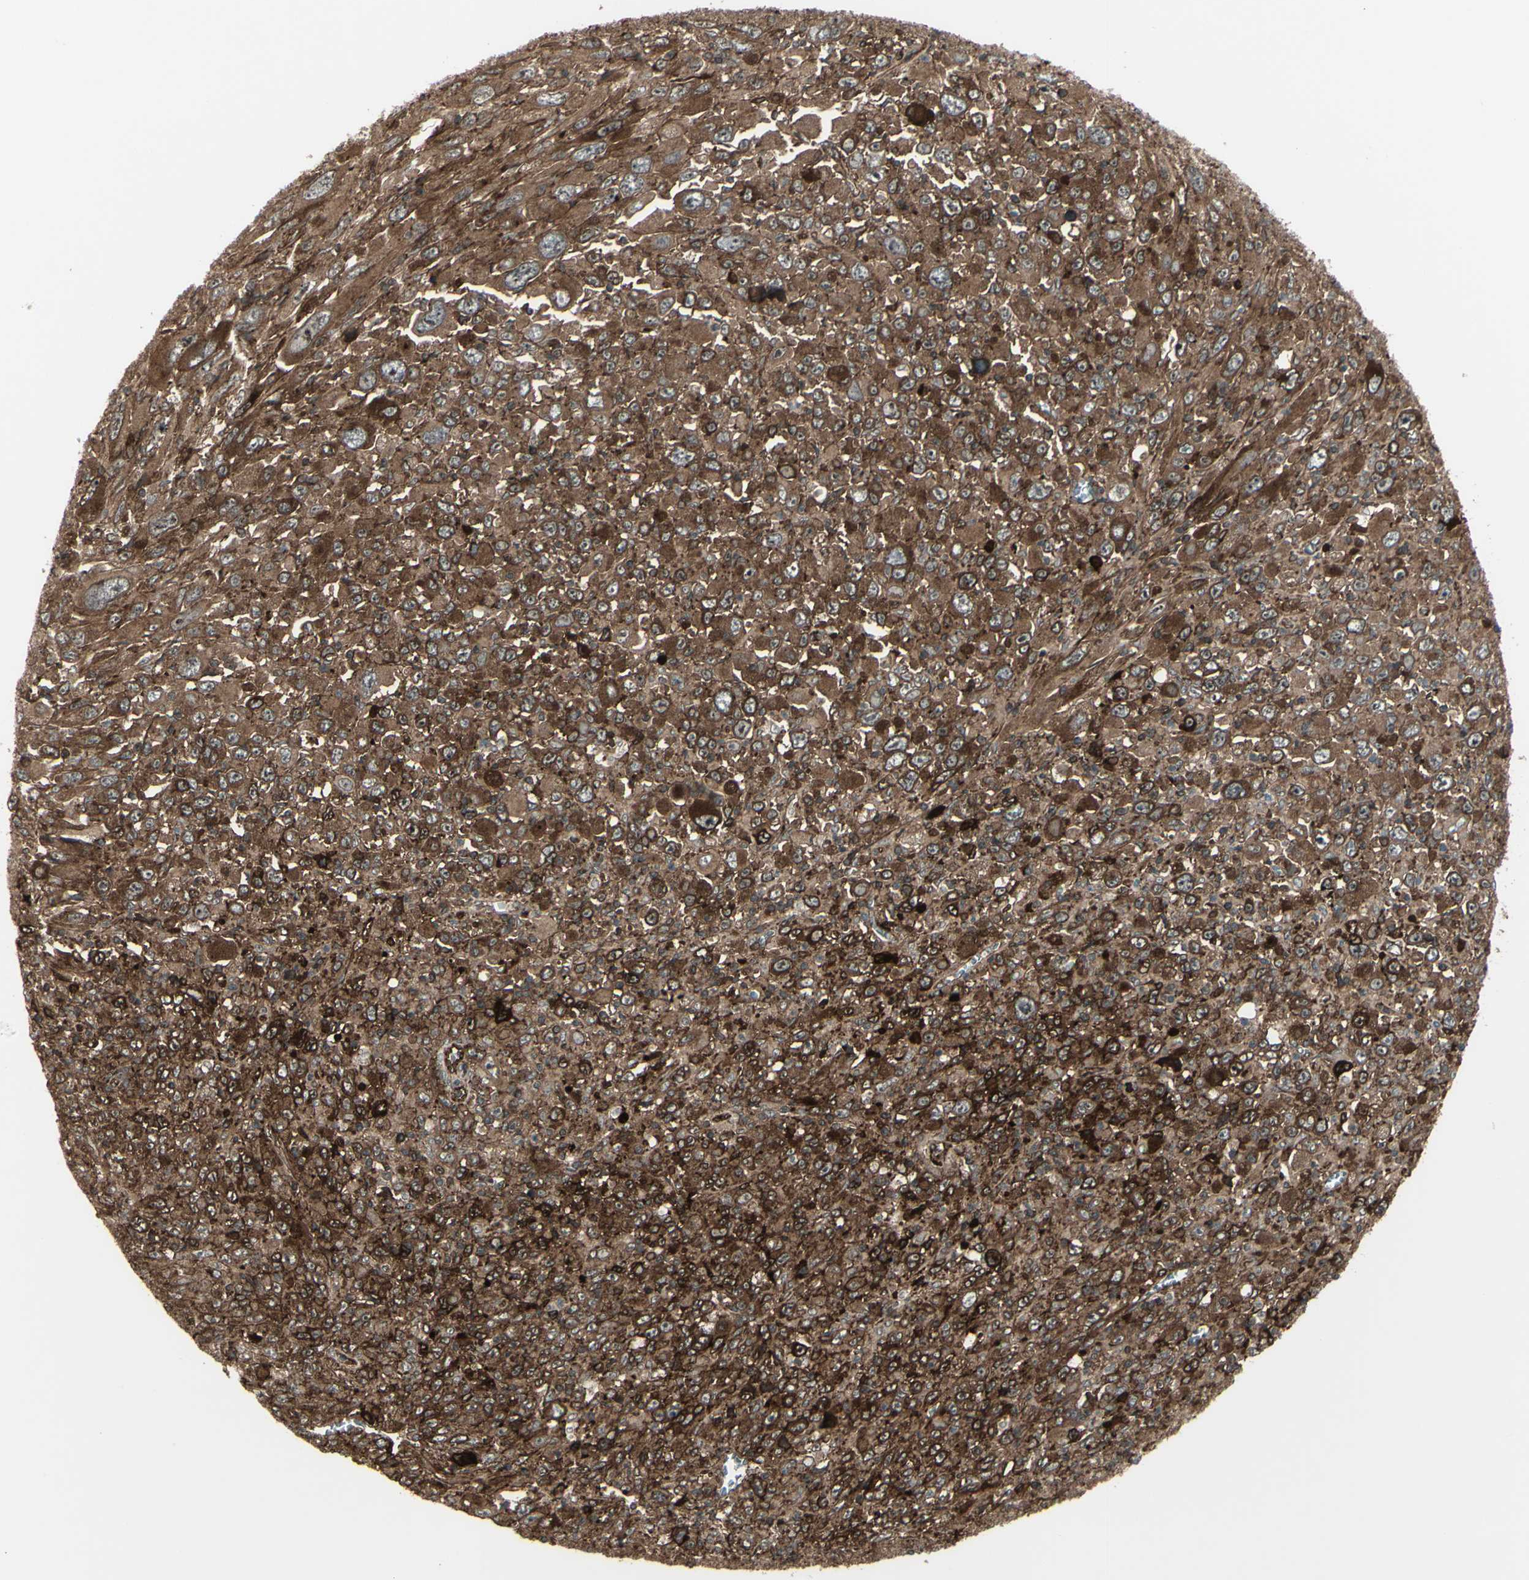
{"staining": {"intensity": "strong", "quantity": ">75%", "location": "cytoplasmic/membranous"}, "tissue": "melanoma", "cell_type": "Tumor cells", "image_type": "cancer", "snomed": [{"axis": "morphology", "description": "Malignant melanoma, Metastatic site"}, {"axis": "topography", "description": "Skin"}], "caption": "Melanoma tissue demonstrates strong cytoplasmic/membranous expression in about >75% of tumor cells, visualized by immunohistochemistry.", "gene": "FXYD5", "patient": {"sex": "female", "age": 56}}